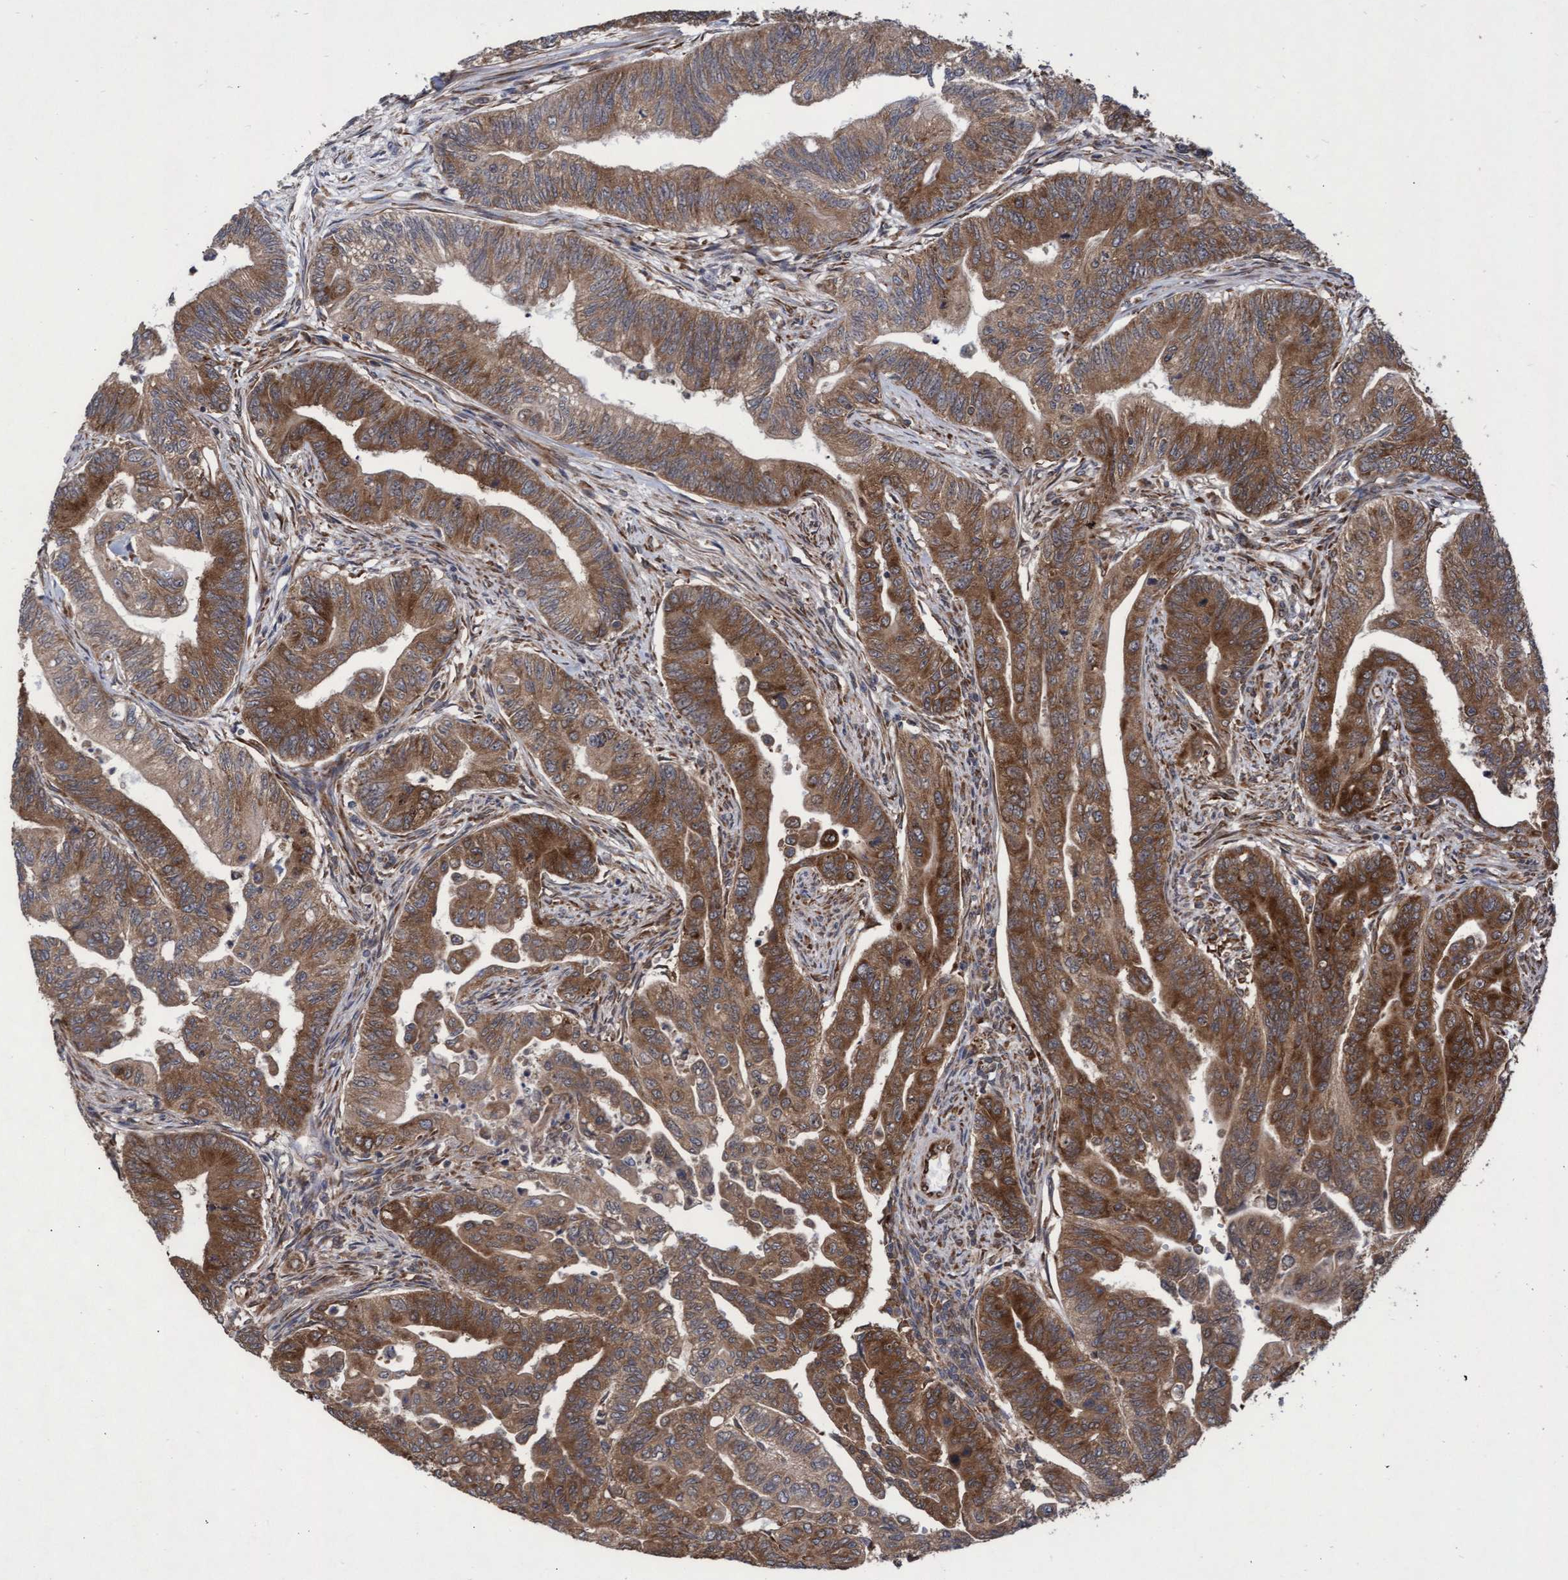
{"staining": {"intensity": "moderate", "quantity": ">75%", "location": "cytoplasmic/membranous"}, "tissue": "colorectal cancer", "cell_type": "Tumor cells", "image_type": "cancer", "snomed": [{"axis": "morphology", "description": "Adenoma, NOS"}, {"axis": "morphology", "description": "Adenocarcinoma, NOS"}, {"axis": "topography", "description": "Colon"}], "caption": "IHC (DAB) staining of human colorectal cancer (adenocarcinoma) exhibits moderate cytoplasmic/membranous protein positivity in approximately >75% of tumor cells.", "gene": "ABCF2", "patient": {"sex": "male", "age": 79}}